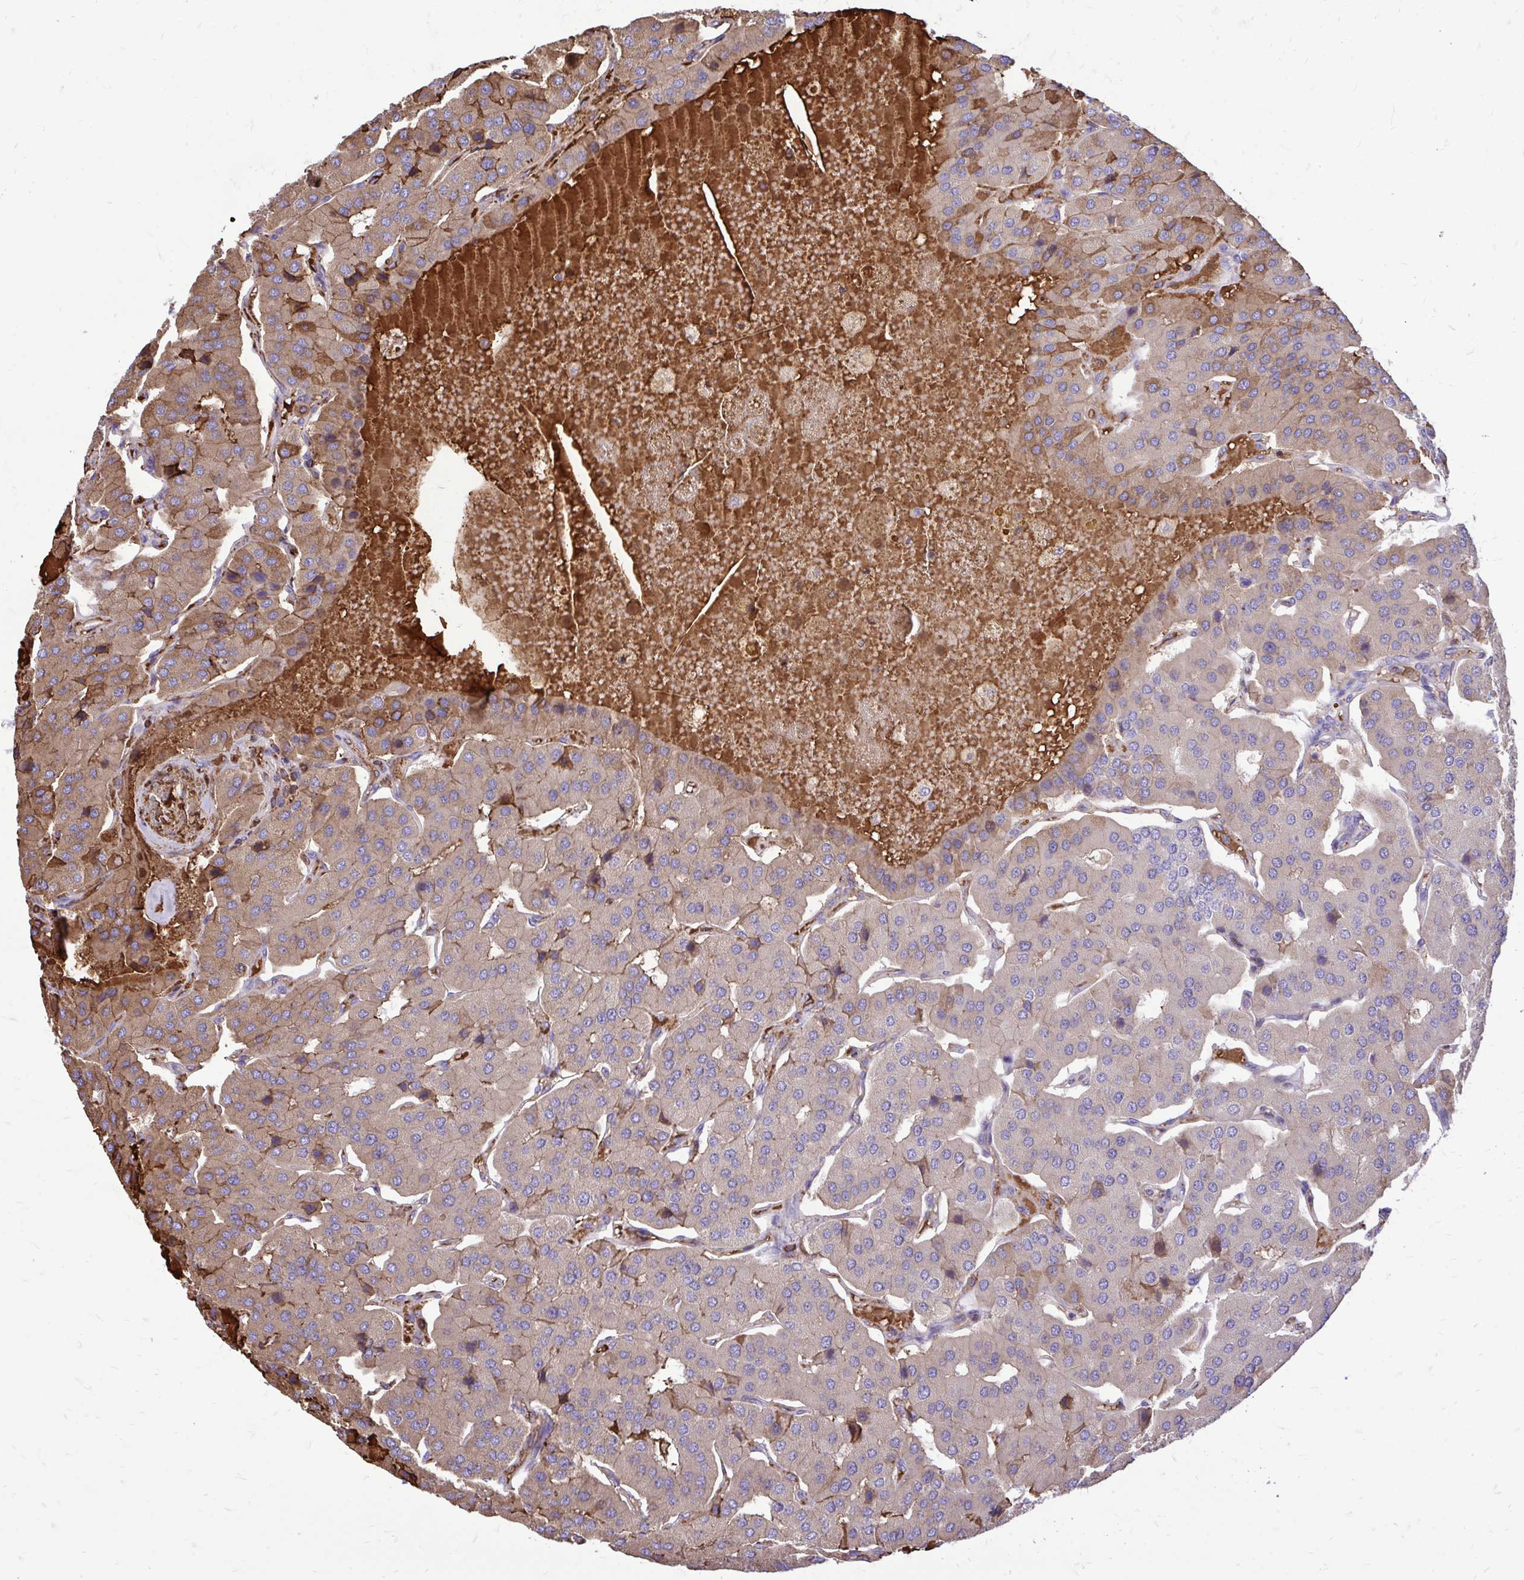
{"staining": {"intensity": "weak", "quantity": "<25%", "location": "cytoplasmic/membranous"}, "tissue": "parathyroid gland", "cell_type": "Glandular cells", "image_type": "normal", "snomed": [{"axis": "morphology", "description": "Normal tissue, NOS"}, {"axis": "morphology", "description": "Adenoma, NOS"}, {"axis": "topography", "description": "Parathyroid gland"}], "caption": "This image is of normal parathyroid gland stained with IHC to label a protein in brown with the nuclei are counter-stained blue. There is no expression in glandular cells. (DAB immunohistochemistry (IHC) visualized using brightfield microscopy, high magnification).", "gene": "ATP13A2", "patient": {"sex": "female", "age": 86}}